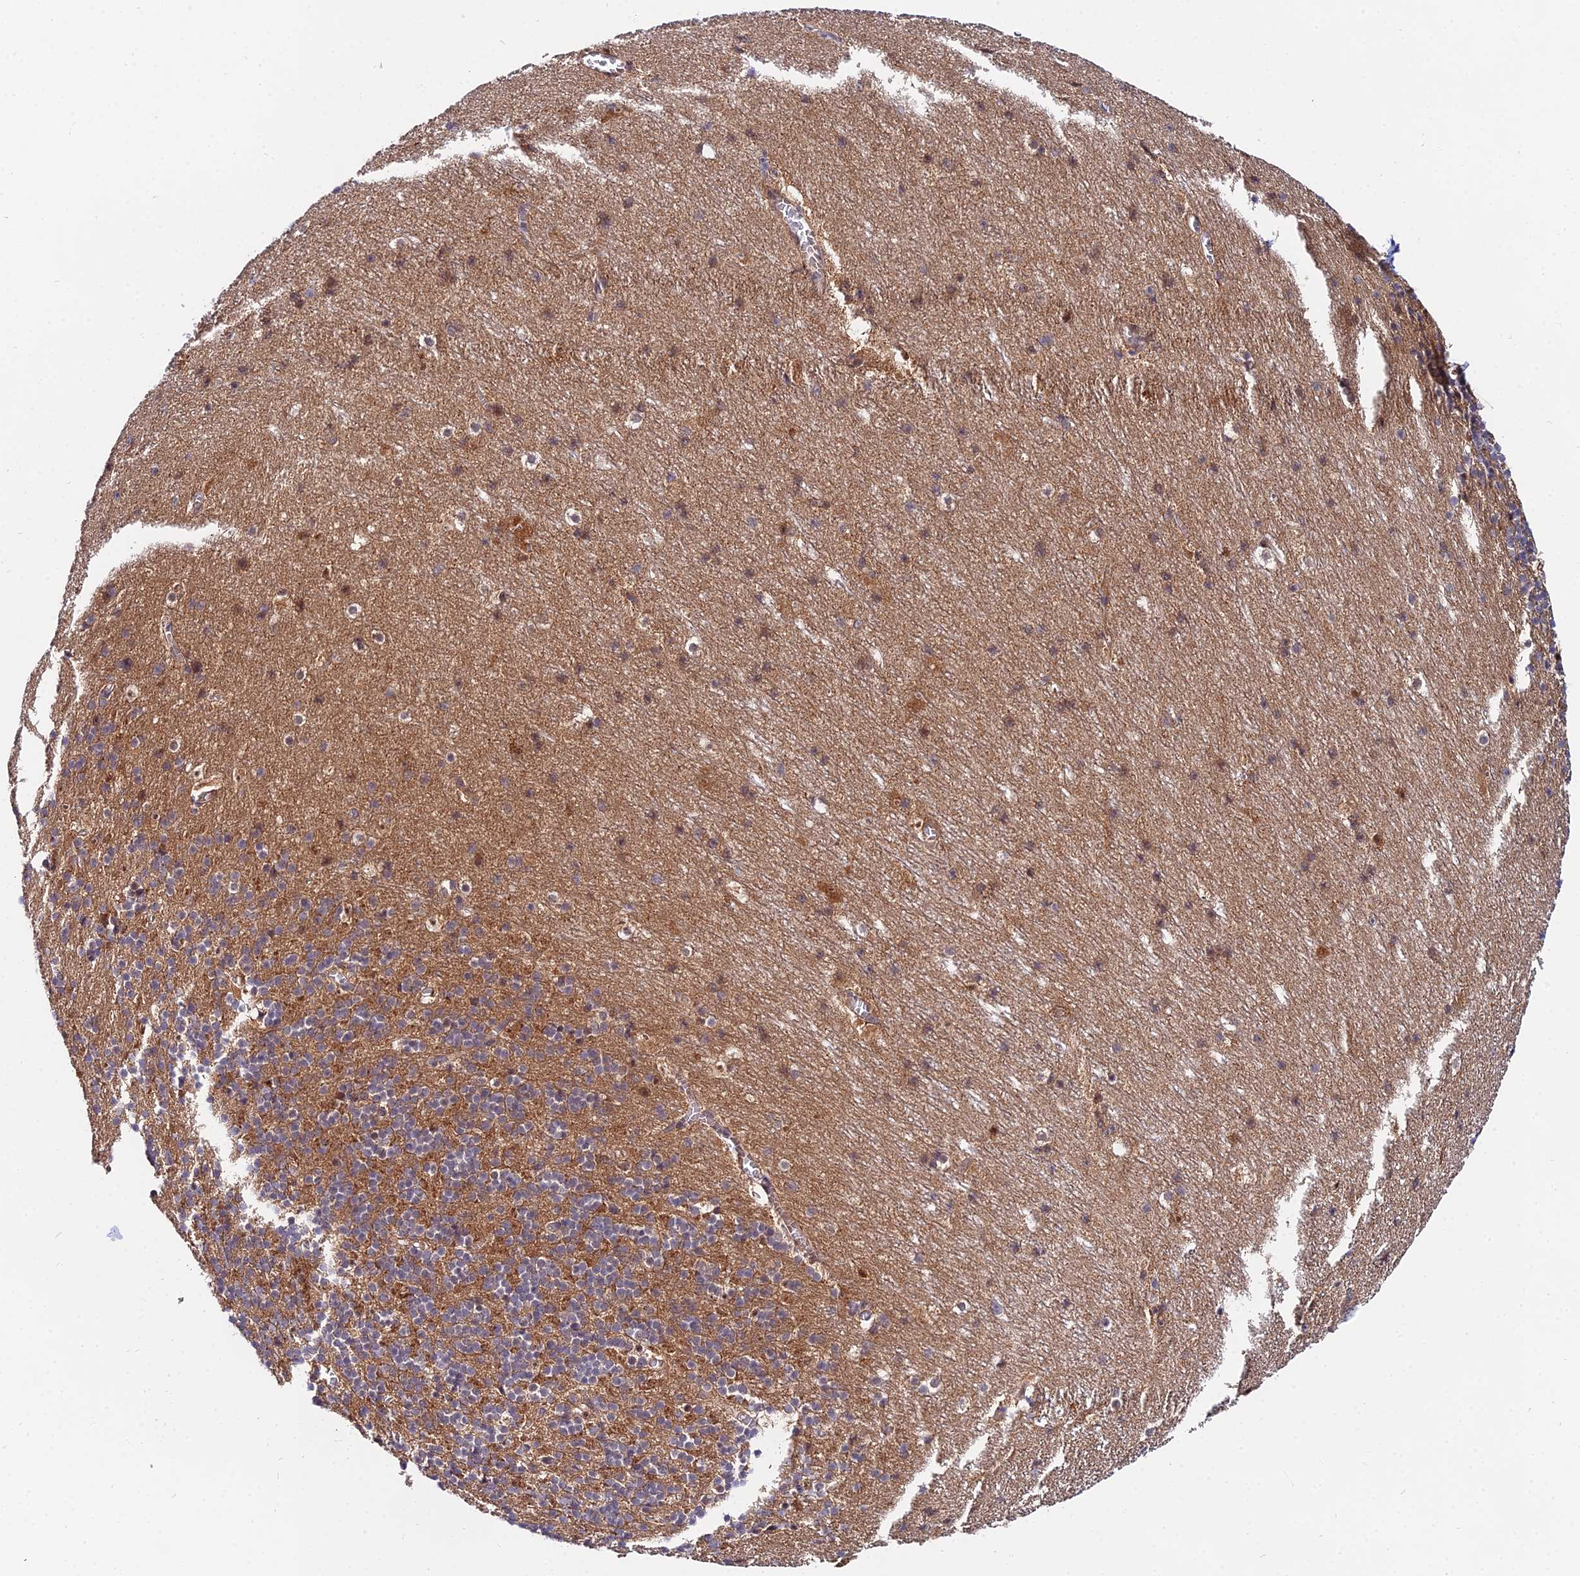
{"staining": {"intensity": "moderate", "quantity": "25%-75%", "location": "cytoplasmic/membranous"}, "tissue": "cerebellum", "cell_type": "Cells in granular layer", "image_type": "normal", "snomed": [{"axis": "morphology", "description": "Normal tissue, NOS"}, {"axis": "topography", "description": "Cerebellum"}], "caption": "This photomicrograph displays unremarkable cerebellum stained with IHC to label a protein in brown. The cytoplasmic/membranous of cells in granular layer show moderate positivity for the protein. Nuclei are counter-stained blue.", "gene": "PPP2R2A", "patient": {"sex": "male", "age": 45}}